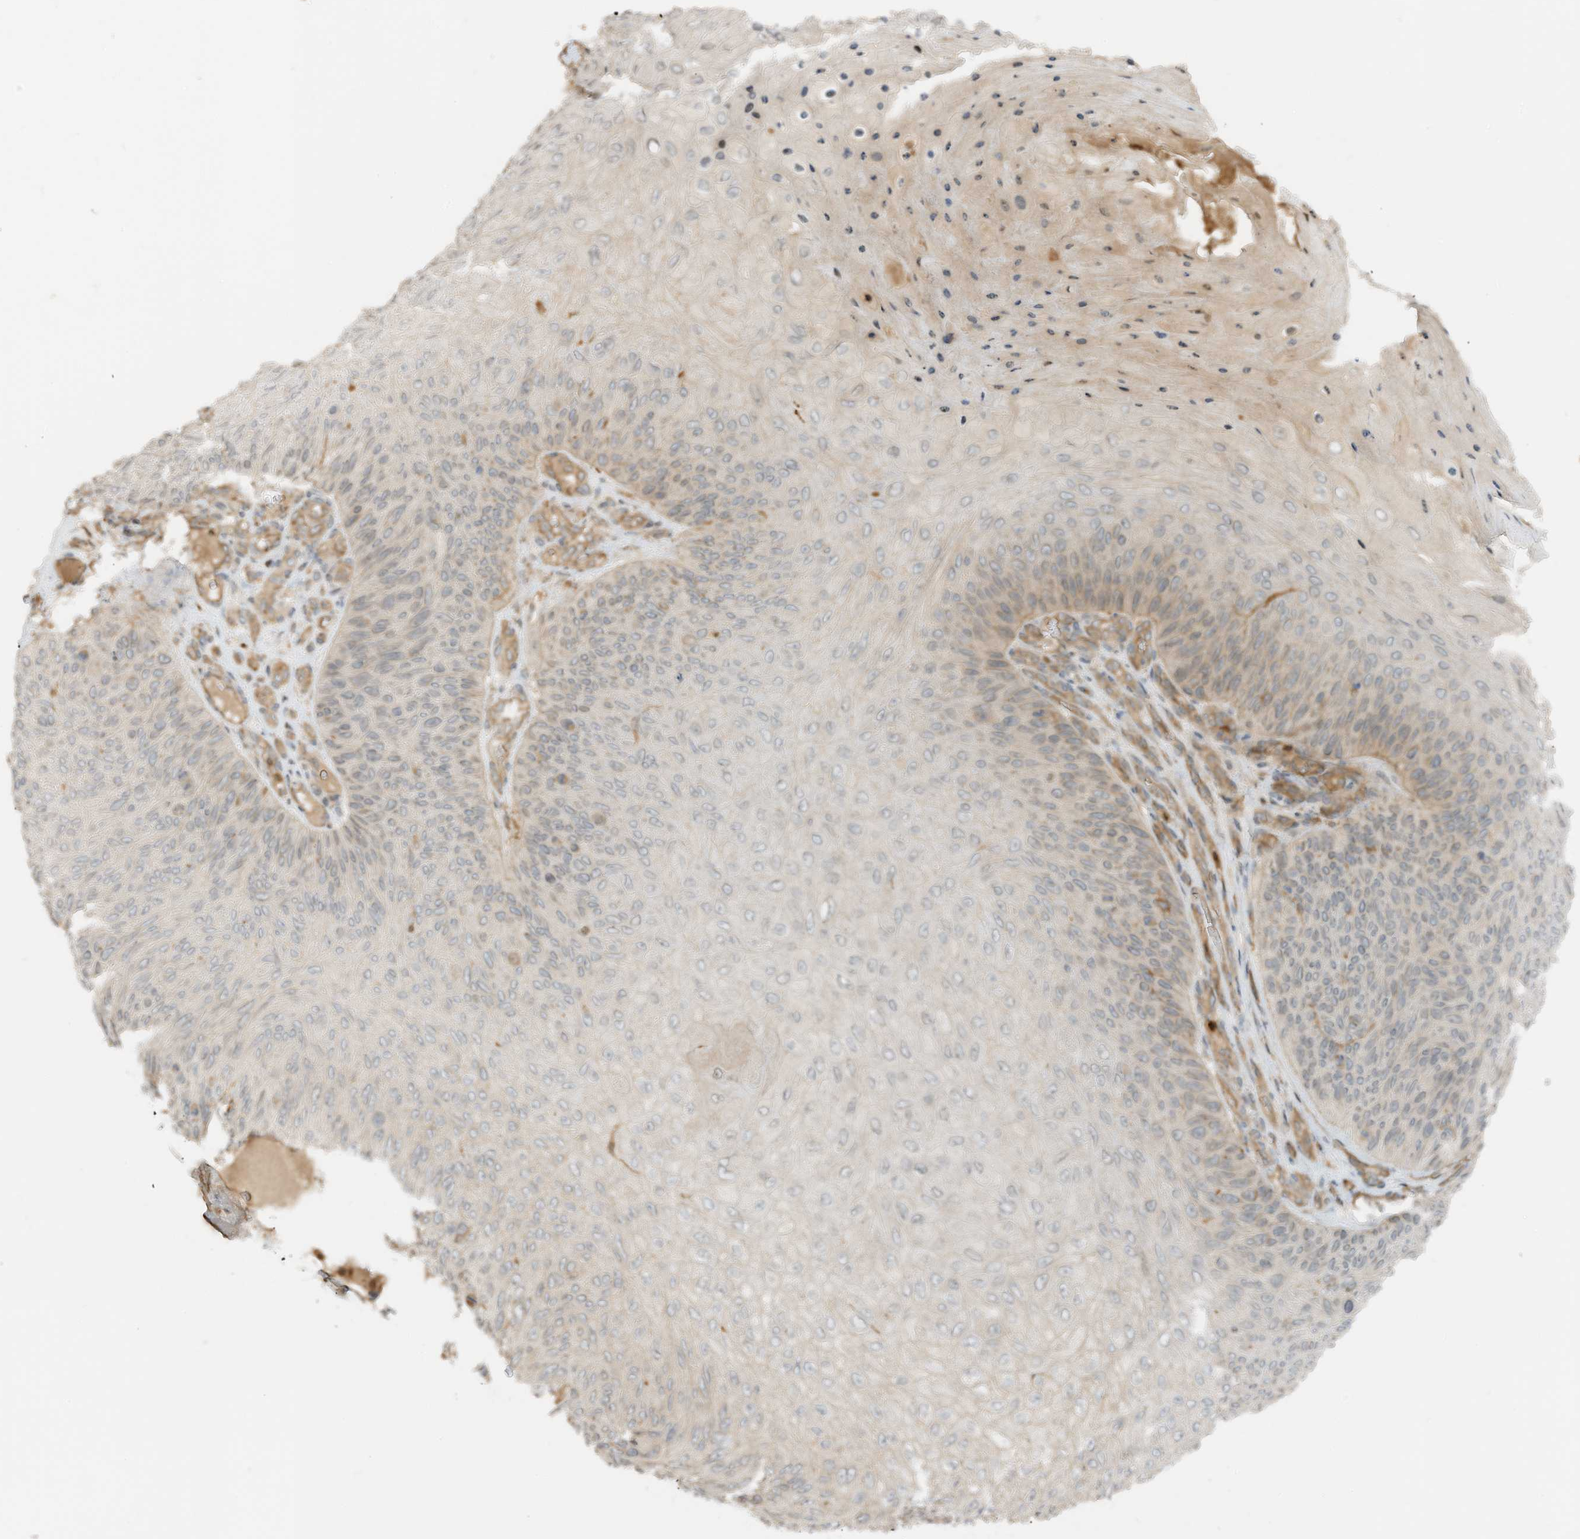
{"staining": {"intensity": "weak", "quantity": "<25%", "location": "cytoplasmic/membranous"}, "tissue": "skin cancer", "cell_type": "Tumor cells", "image_type": "cancer", "snomed": [{"axis": "morphology", "description": "Squamous cell carcinoma, NOS"}, {"axis": "topography", "description": "Skin"}], "caption": "This is an immunohistochemistry (IHC) photomicrograph of skin squamous cell carcinoma. There is no positivity in tumor cells.", "gene": "SLC25A12", "patient": {"sex": "female", "age": 88}}